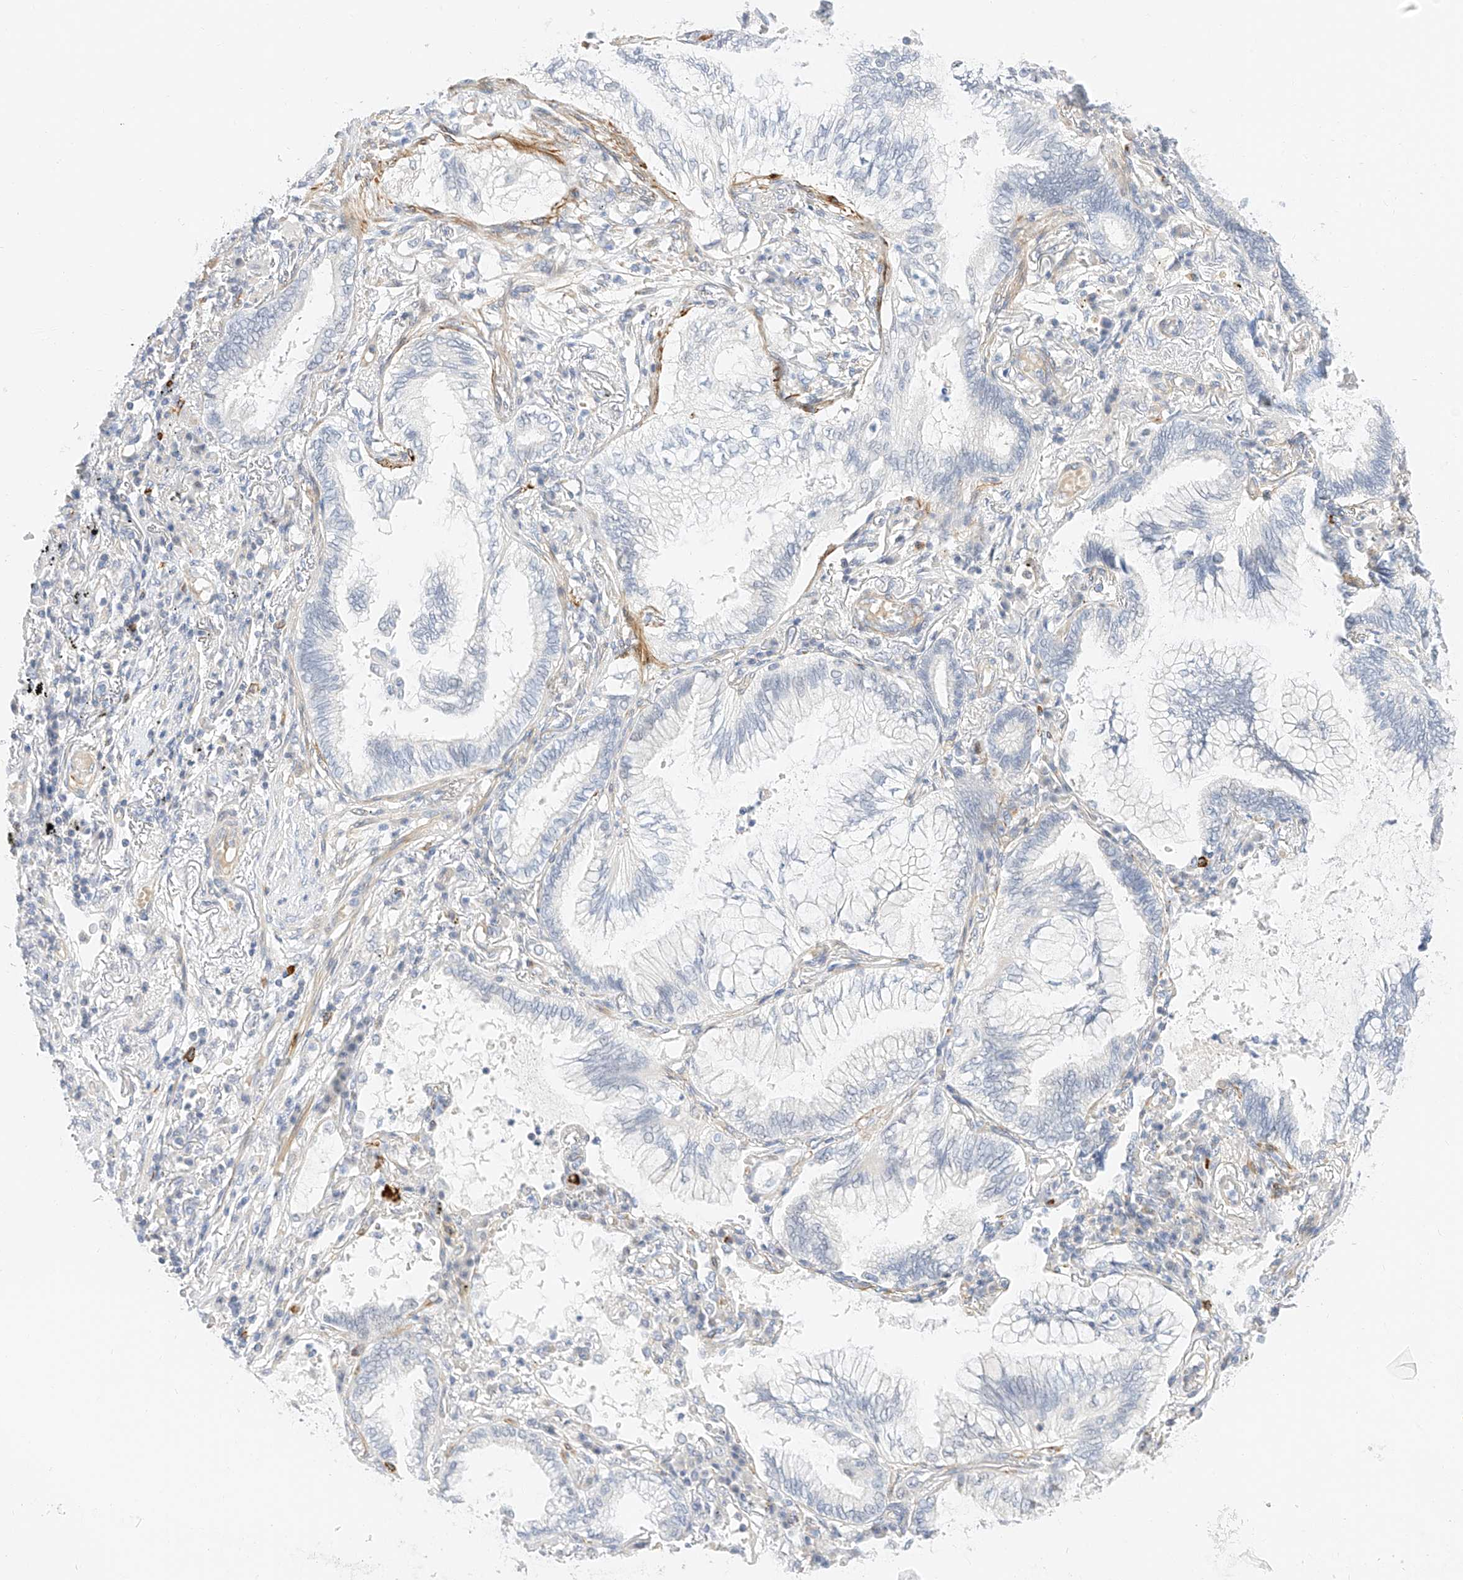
{"staining": {"intensity": "negative", "quantity": "none", "location": "none"}, "tissue": "lung cancer", "cell_type": "Tumor cells", "image_type": "cancer", "snomed": [{"axis": "morphology", "description": "Adenocarcinoma, NOS"}, {"axis": "topography", "description": "Lung"}], "caption": "Immunohistochemistry (IHC) photomicrograph of human lung adenocarcinoma stained for a protein (brown), which shows no positivity in tumor cells.", "gene": "CDCP2", "patient": {"sex": "female", "age": 70}}